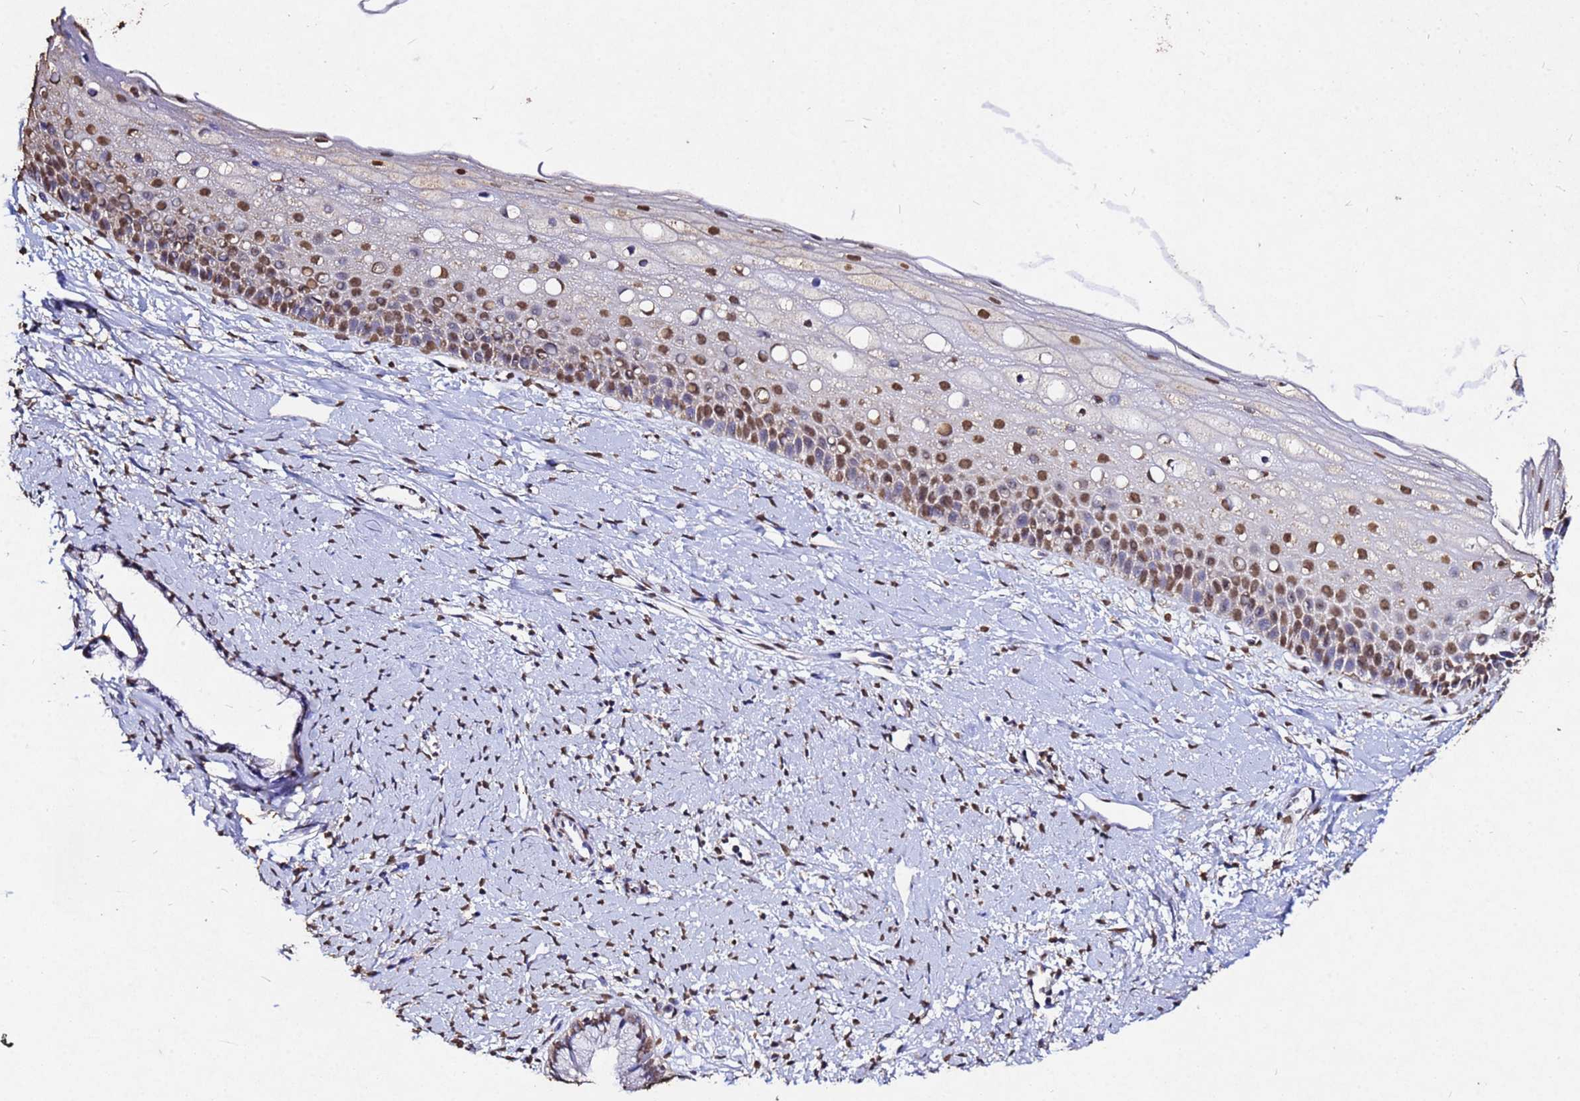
{"staining": {"intensity": "weak", "quantity": "25%-75%", "location": "nuclear"}, "tissue": "cervix", "cell_type": "Glandular cells", "image_type": "normal", "snomed": [{"axis": "morphology", "description": "Normal tissue, NOS"}, {"axis": "topography", "description": "Cervix"}], "caption": "IHC staining of normal cervix, which displays low levels of weak nuclear expression in about 25%-75% of glandular cells indicating weak nuclear protein positivity. The staining was performed using DAB (brown) for protein detection and nuclei were counterstained in hematoxylin (blue).", "gene": "MYOCD", "patient": {"sex": "female", "age": 57}}